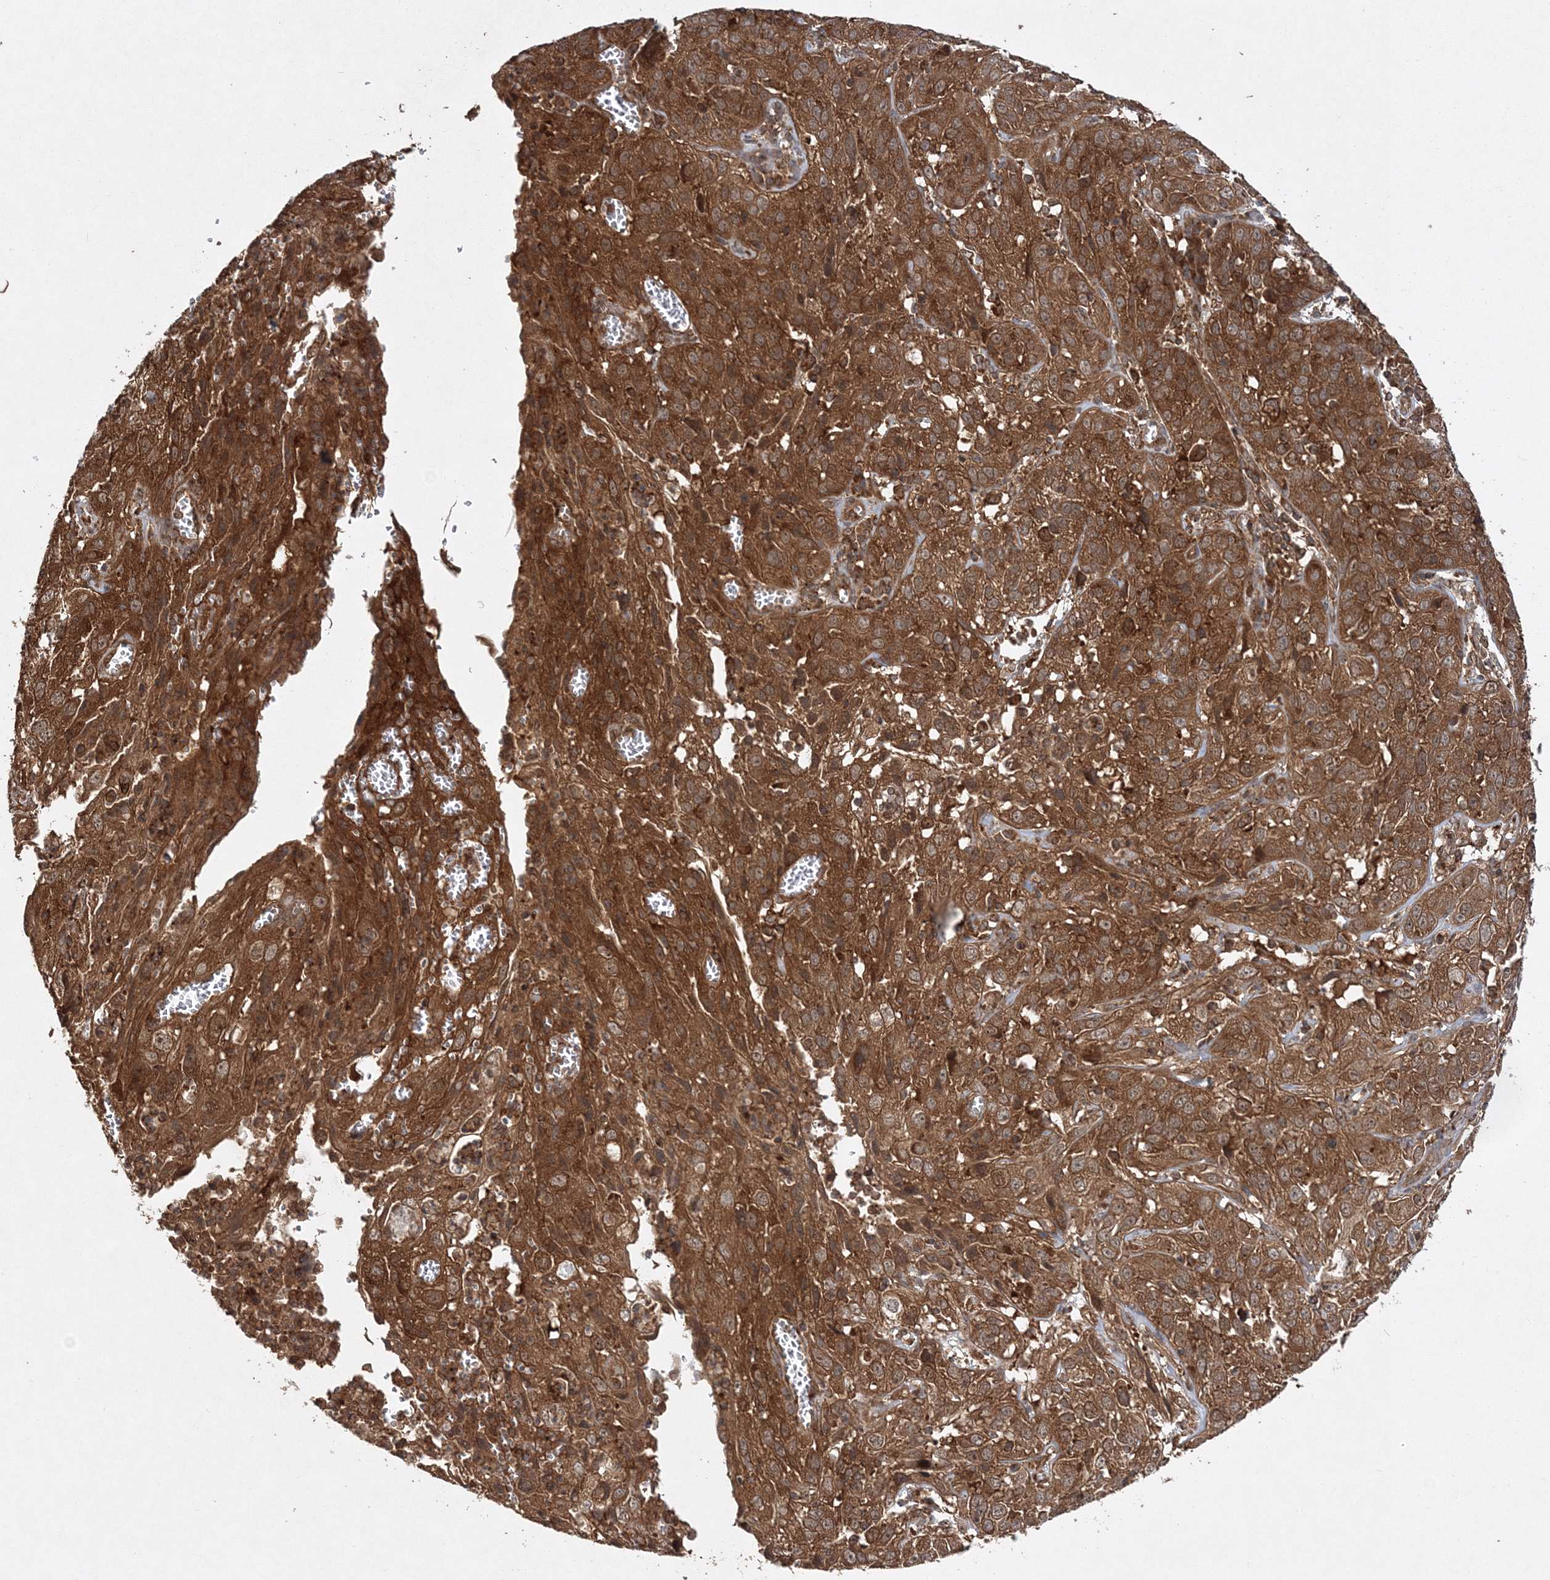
{"staining": {"intensity": "strong", "quantity": ">75%", "location": "cytoplasmic/membranous"}, "tissue": "cervical cancer", "cell_type": "Tumor cells", "image_type": "cancer", "snomed": [{"axis": "morphology", "description": "Squamous cell carcinoma, NOS"}, {"axis": "topography", "description": "Cervix"}], "caption": "Immunohistochemical staining of human squamous cell carcinoma (cervical) demonstrates high levels of strong cytoplasmic/membranous staining in approximately >75% of tumor cells. (DAB (3,3'-diaminobenzidine) IHC, brown staining for protein, blue staining for nuclei).", "gene": "WDR37", "patient": {"sex": "female", "age": 32}}